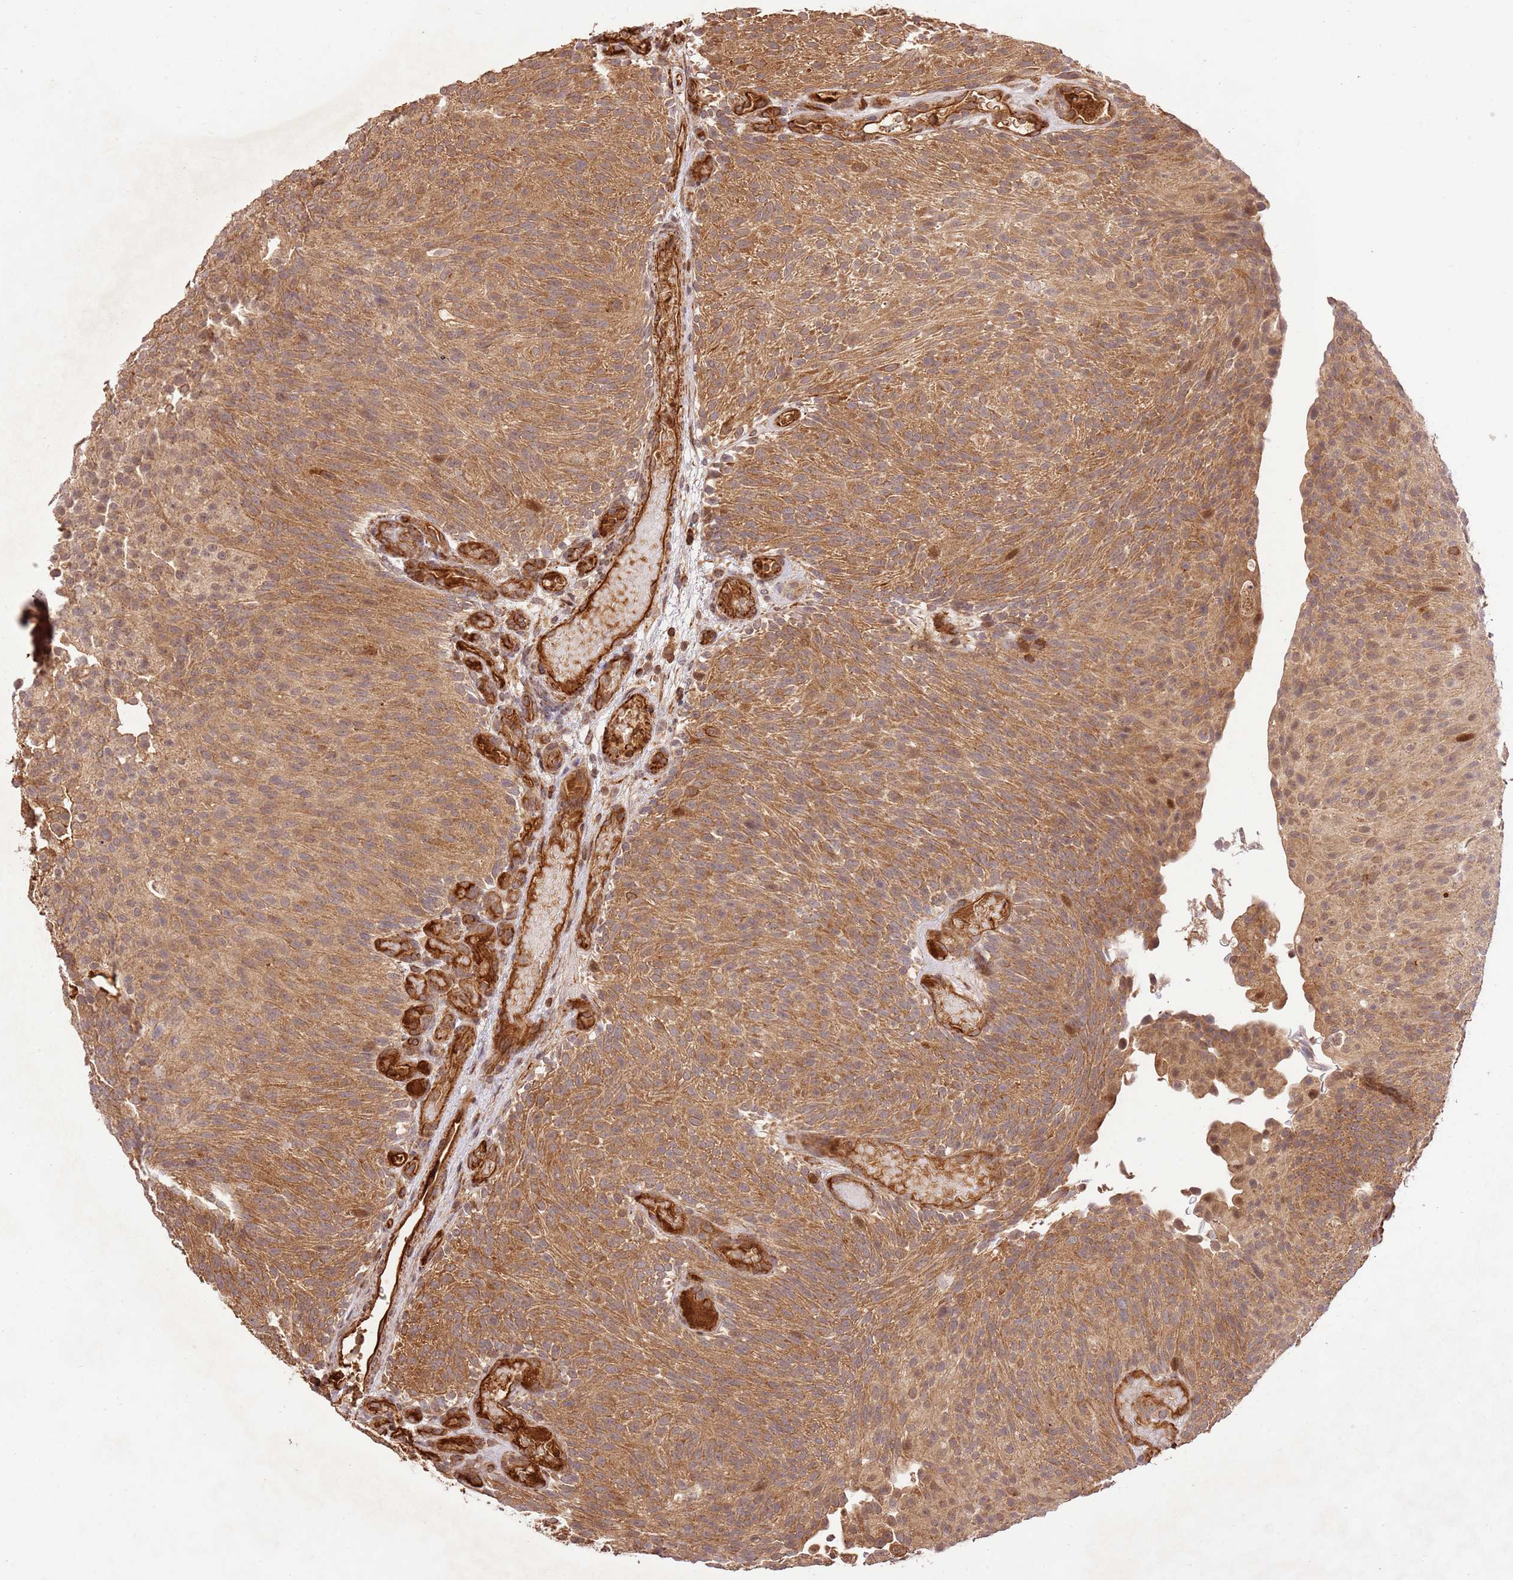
{"staining": {"intensity": "moderate", "quantity": ">75%", "location": "cytoplasmic/membranous"}, "tissue": "urothelial cancer", "cell_type": "Tumor cells", "image_type": "cancer", "snomed": [{"axis": "morphology", "description": "Urothelial carcinoma, Low grade"}, {"axis": "topography", "description": "Urinary bladder"}], "caption": "DAB (3,3'-diaminobenzidine) immunohistochemical staining of low-grade urothelial carcinoma shows moderate cytoplasmic/membranous protein expression in approximately >75% of tumor cells.", "gene": "KATNAL2", "patient": {"sex": "male", "age": 78}}